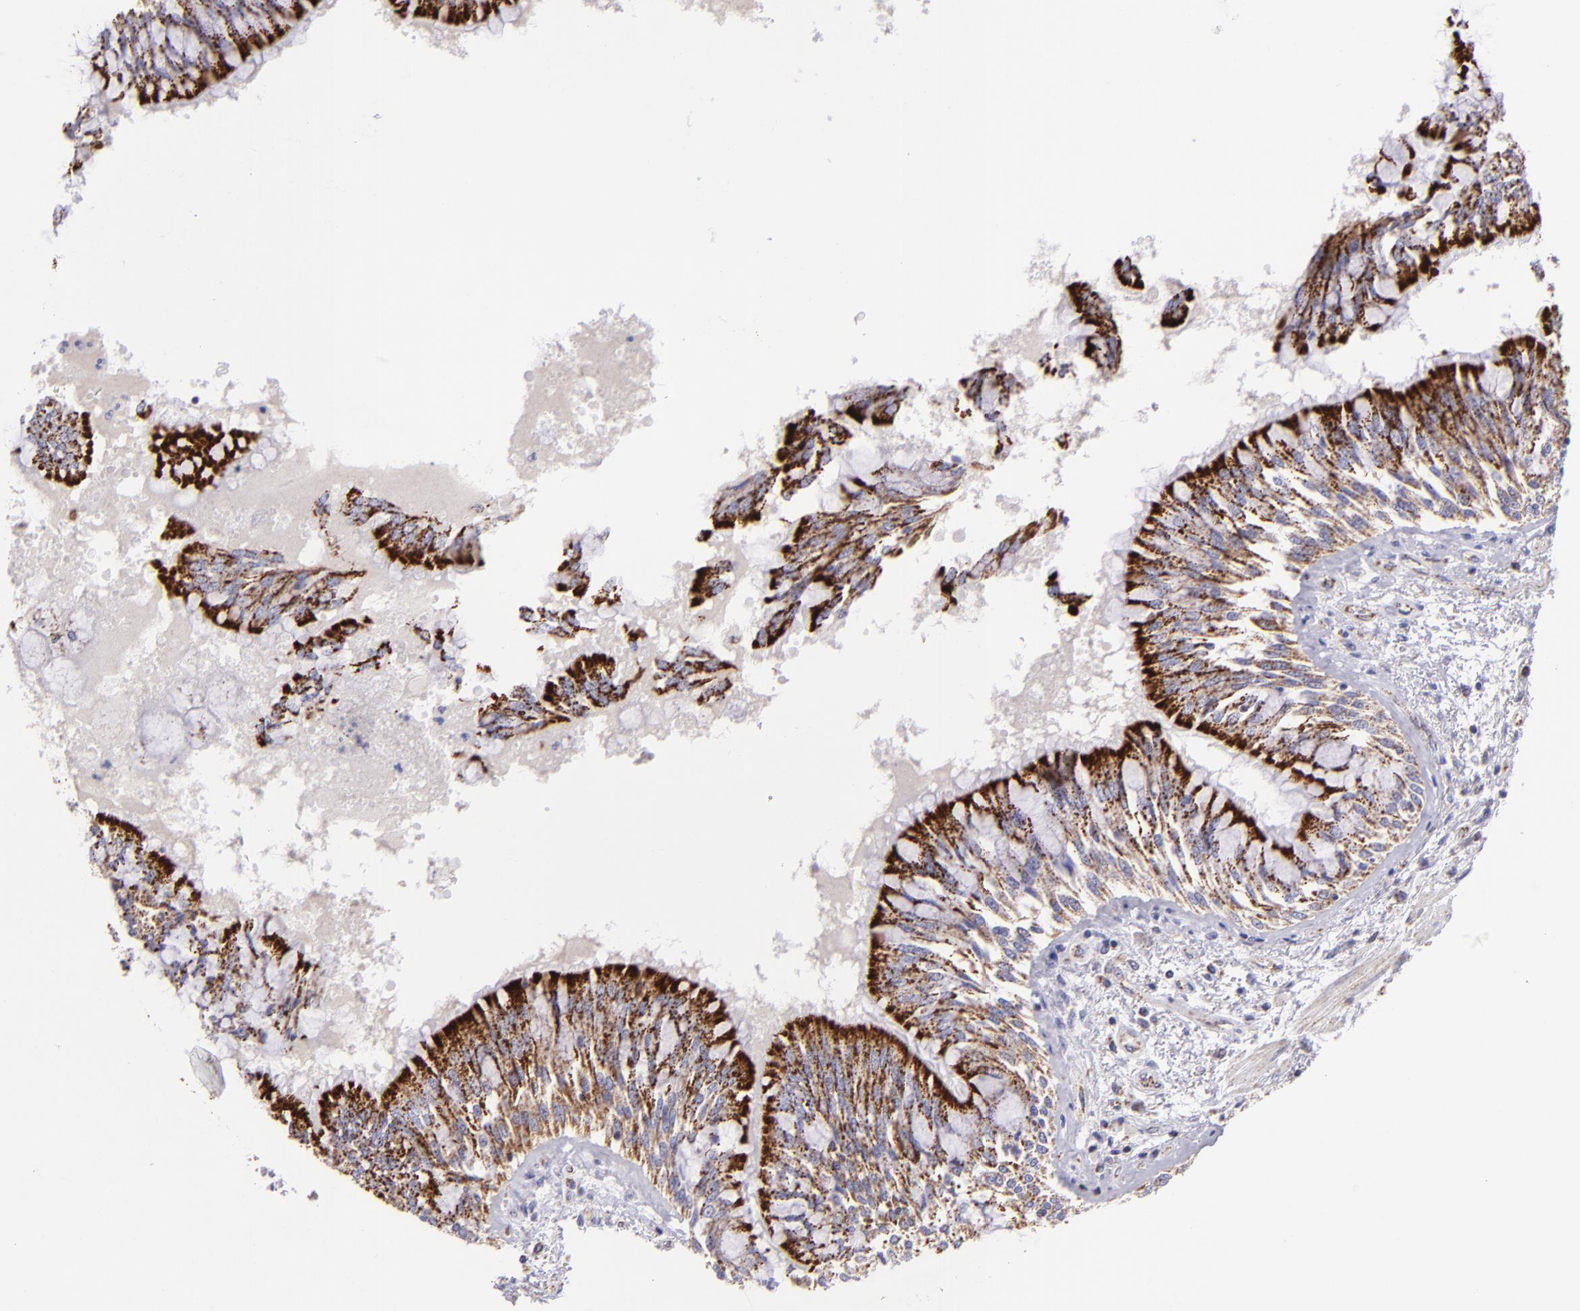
{"staining": {"intensity": "strong", "quantity": ">75%", "location": "cytoplasmic/membranous"}, "tissue": "bronchus", "cell_type": "Respiratory epithelial cells", "image_type": "normal", "snomed": [{"axis": "morphology", "description": "Normal tissue, NOS"}, {"axis": "topography", "description": "Cartilage tissue"}, {"axis": "topography", "description": "Bronchus"}, {"axis": "topography", "description": "Lung"}, {"axis": "topography", "description": "Peripheral nerve tissue"}], "caption": "Immunohistochemistry (IHC) histopathology image of unremarkable bronchus: bronchus stained using immunohistochemistry (IHC) demonstrates high levels of strong protein expression localized specifically in the cytoplasmic/membranous of respiratory epithelial cells, appearing as a cytoplasmic/membranous brown color.", "gene": "HSPD1", "patient": {"sex": "female", "age": 49}}